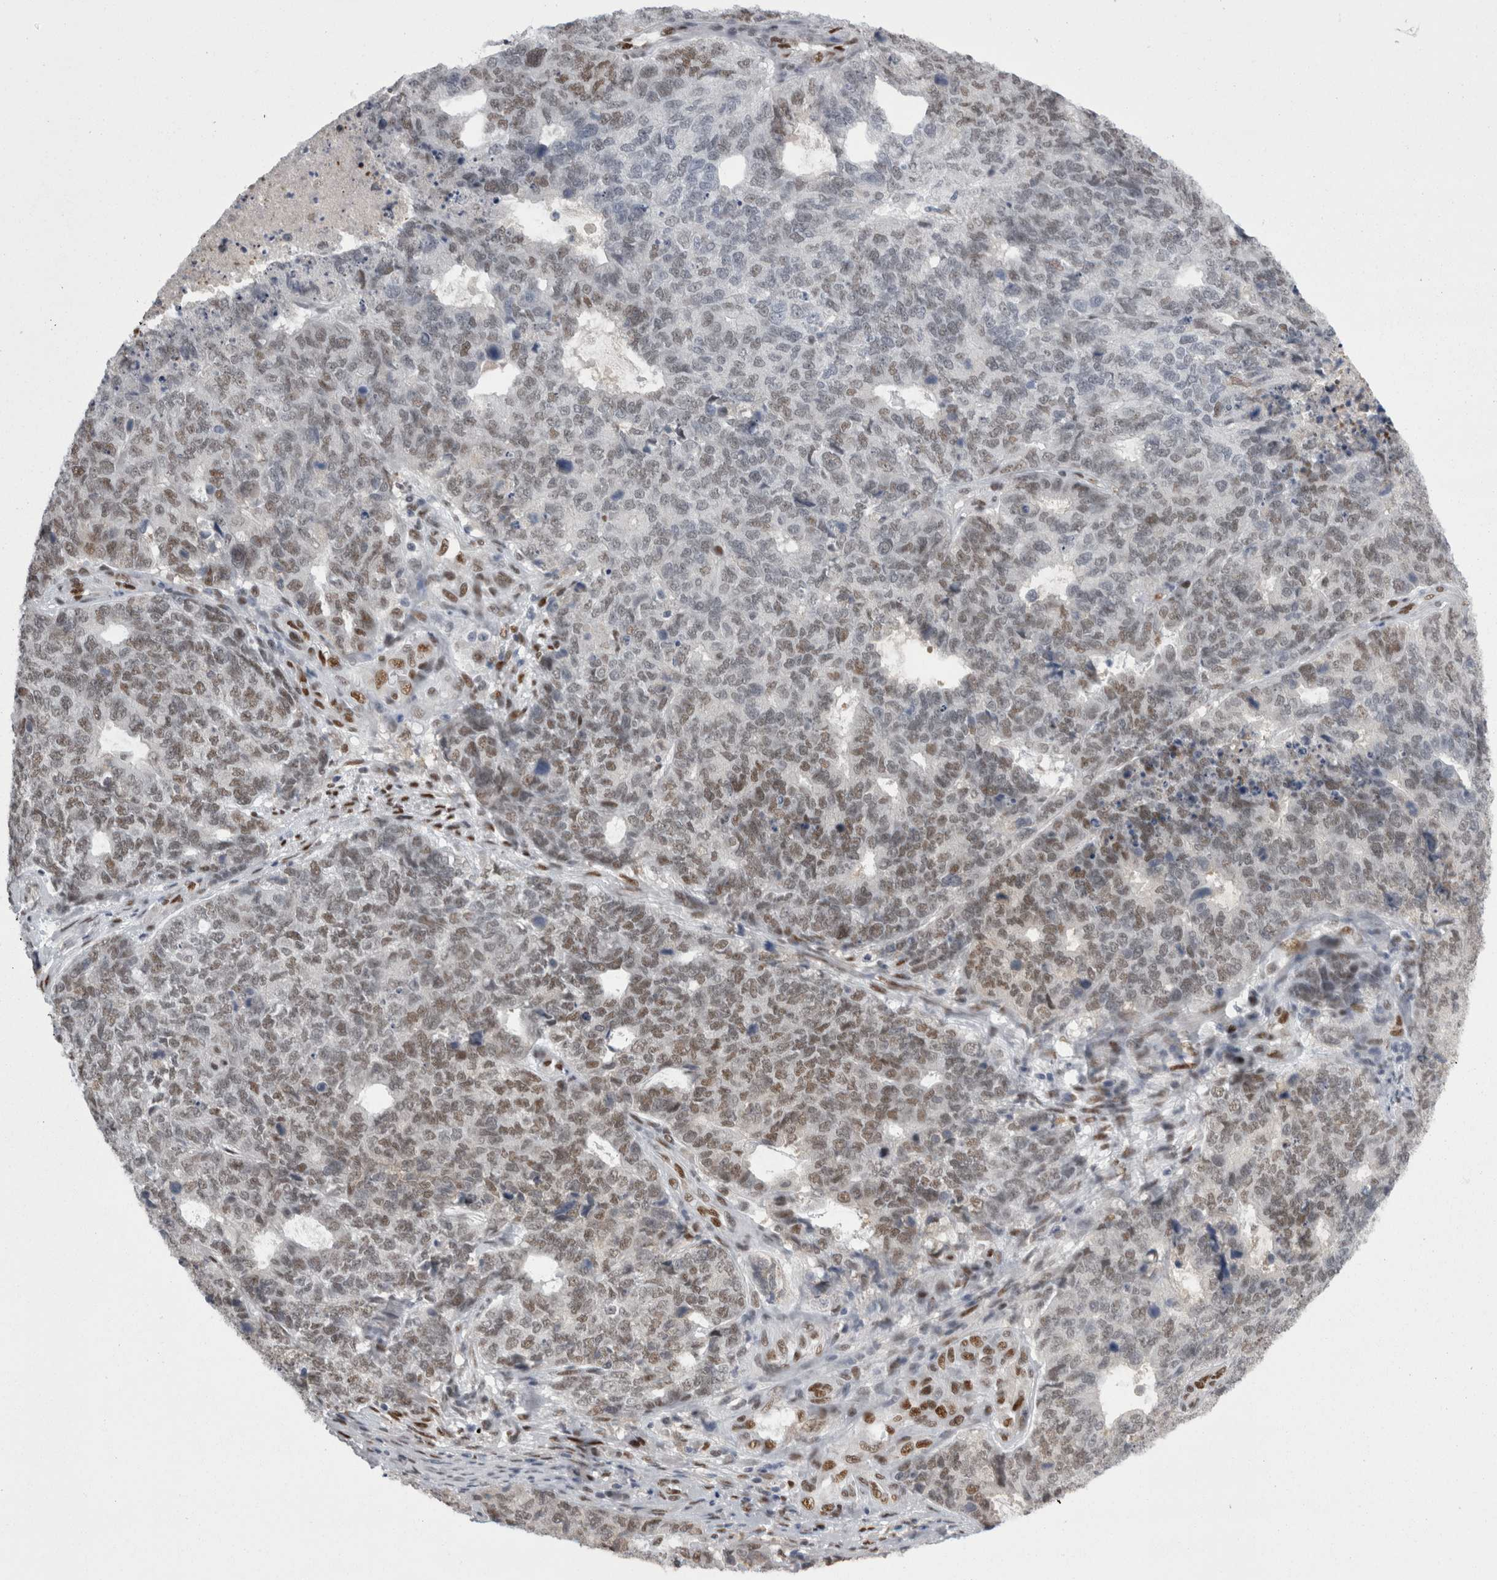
{"staining": {"intensity": "weak", "quantity": "25%-75%", "location": "nuclear"}, "tissue": "cervical cancer", "cell_type": "Tumor cells", "image_type": "cancer", "snomed": [{"axis": "morphology", "description": "Squamous cell carcinoma, NOS"}, {"axis": "topography", "description": "Cervix"}], "caption": "Tumor cells show low levels of weak nuclear staining in about 25%-75% of cells in human cervical cancer (squamous cell carcinoma). Immunohistochemistry (ihc) stains the protein of interest in brown and the nuclei are stained blue.", "gene": "C1orf54", "patient": {"sex": "female", "age": 63}}